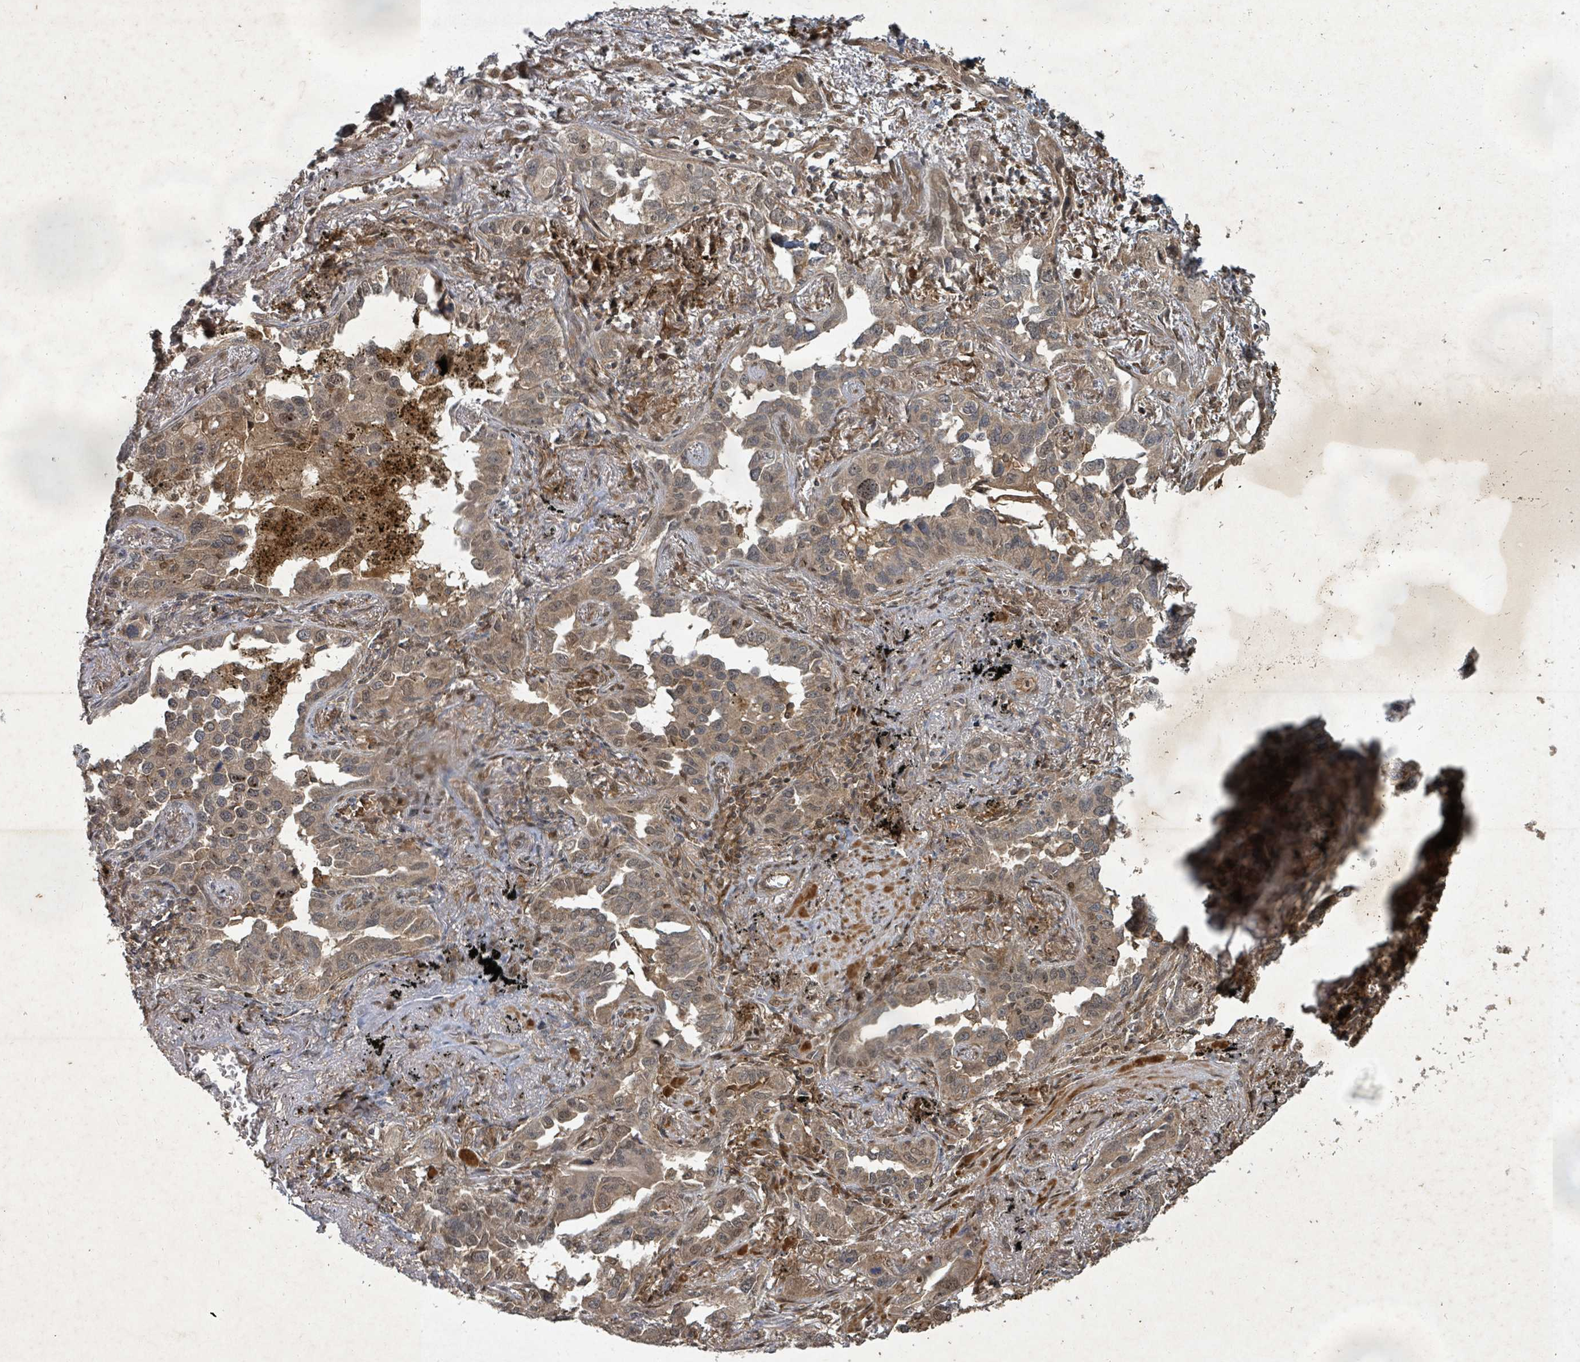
{"staining": {"intensity": "weak", "quantity": ">75%", "location": "cytoplasmic/membranous,nuclear"}, "tissue": "lung cancer", "cell_type": "Tumor cells", "image_type": "cancer", "snomed": [{"axis": "morphology", "description": "Adenocarcinoma, NOS"}, {"axis": "topography", "description": "Lung"}], "caption": "An immunohistochemistry photomicrograph of neoplastic tissue is shown. Protein staining in brown labels weak cytoplasmic/membranous and nuclear positivity in lung cancer (adenocarcinoma) within tumor cells.", "gene": "KDM4E", "patient": {"sex": "male", "age": 67}}